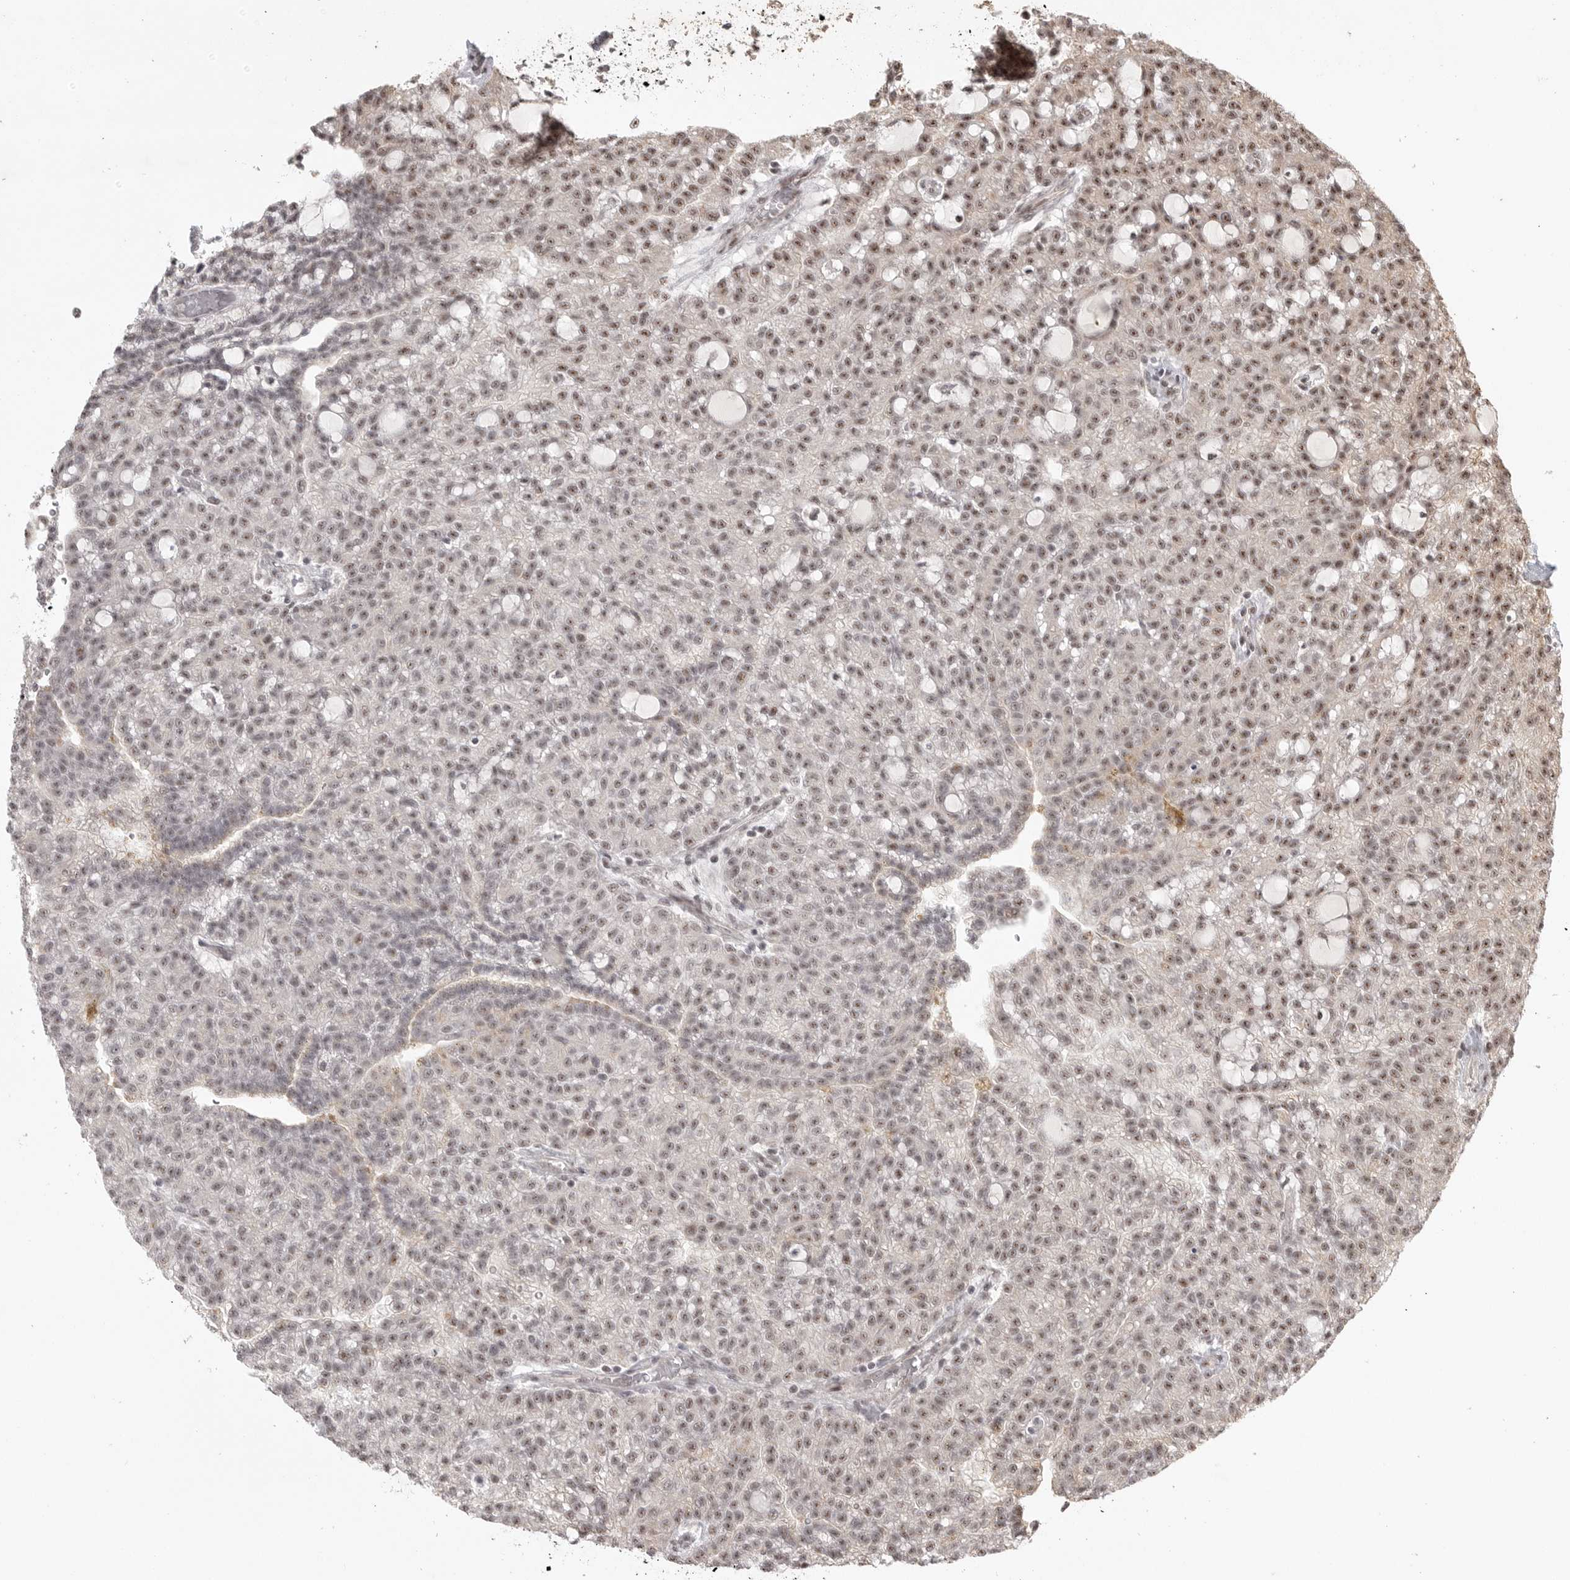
{"staining": {"intensity": "moderate", "quantity": ">75%", "location": "nuclear"}, "tissue": "renal cancer", "cell_type": "Tumor cells", "image_type": "cancer", "snomed": [{"axis": "morphology", "description": "Adenocarcinoma, NOS"}, {"axis": "topography", "description": "Kidney"}], "caption": "Immunohistochemistry histopathology image of neoplastic tissue: renal cancer (adenocarcinoma) stained using IHC shows medium levels of moderate protein expression localized specifically in the nuclear of tumor cells, appearing as a nuclear brown color.", "gene": "POMP", "patient": {"sex": "male", "age": 63}}